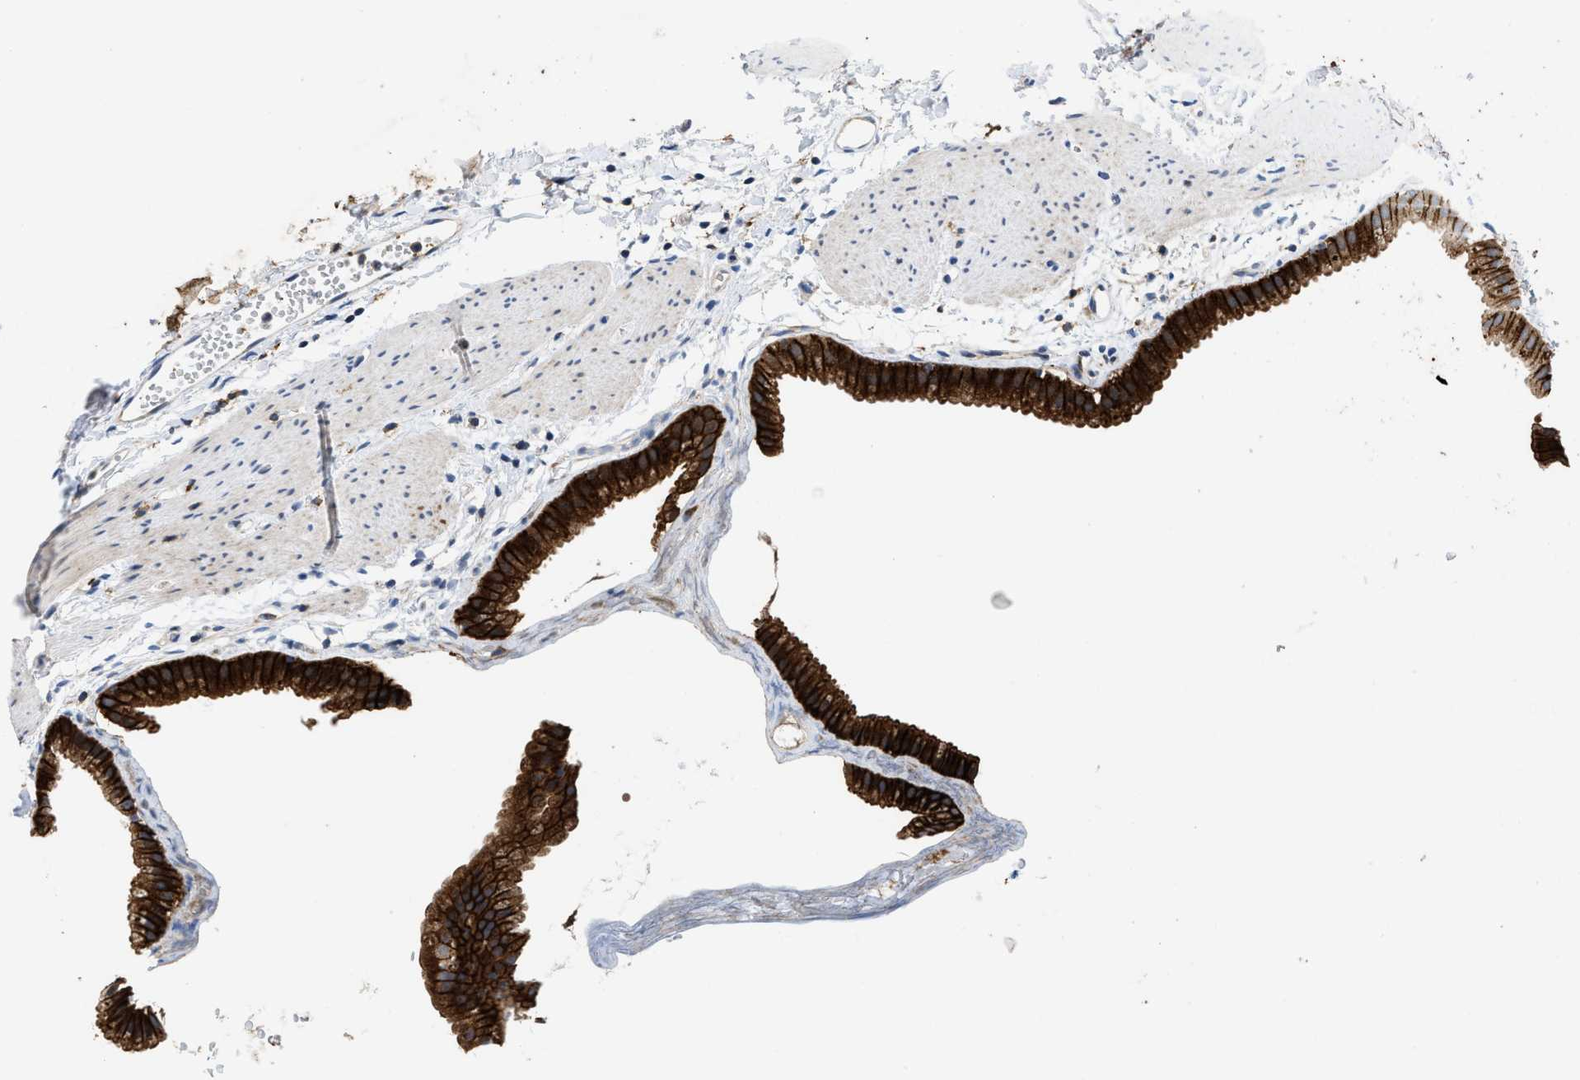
{"staining": {"intensity": "strong", "quantity": ">75%", "location": "cytoplasmic/membranous"}, "tissue": "gallbladder", "cell_type": "Glandular cells", "image_type": "normal", "snomed": [{"axis": "morphology", "description": "Normal tissue, NOS"}, {"axis": "topography", "description": "Gallbladder"}], "caption": "Glandular cells demonstrate high levels of strong cytoplasmic/membranous staining in about >75% of cells in normal human gallbladder.", "gene": "ENPP4", "patient": {"sex": "female", "age": 64}}